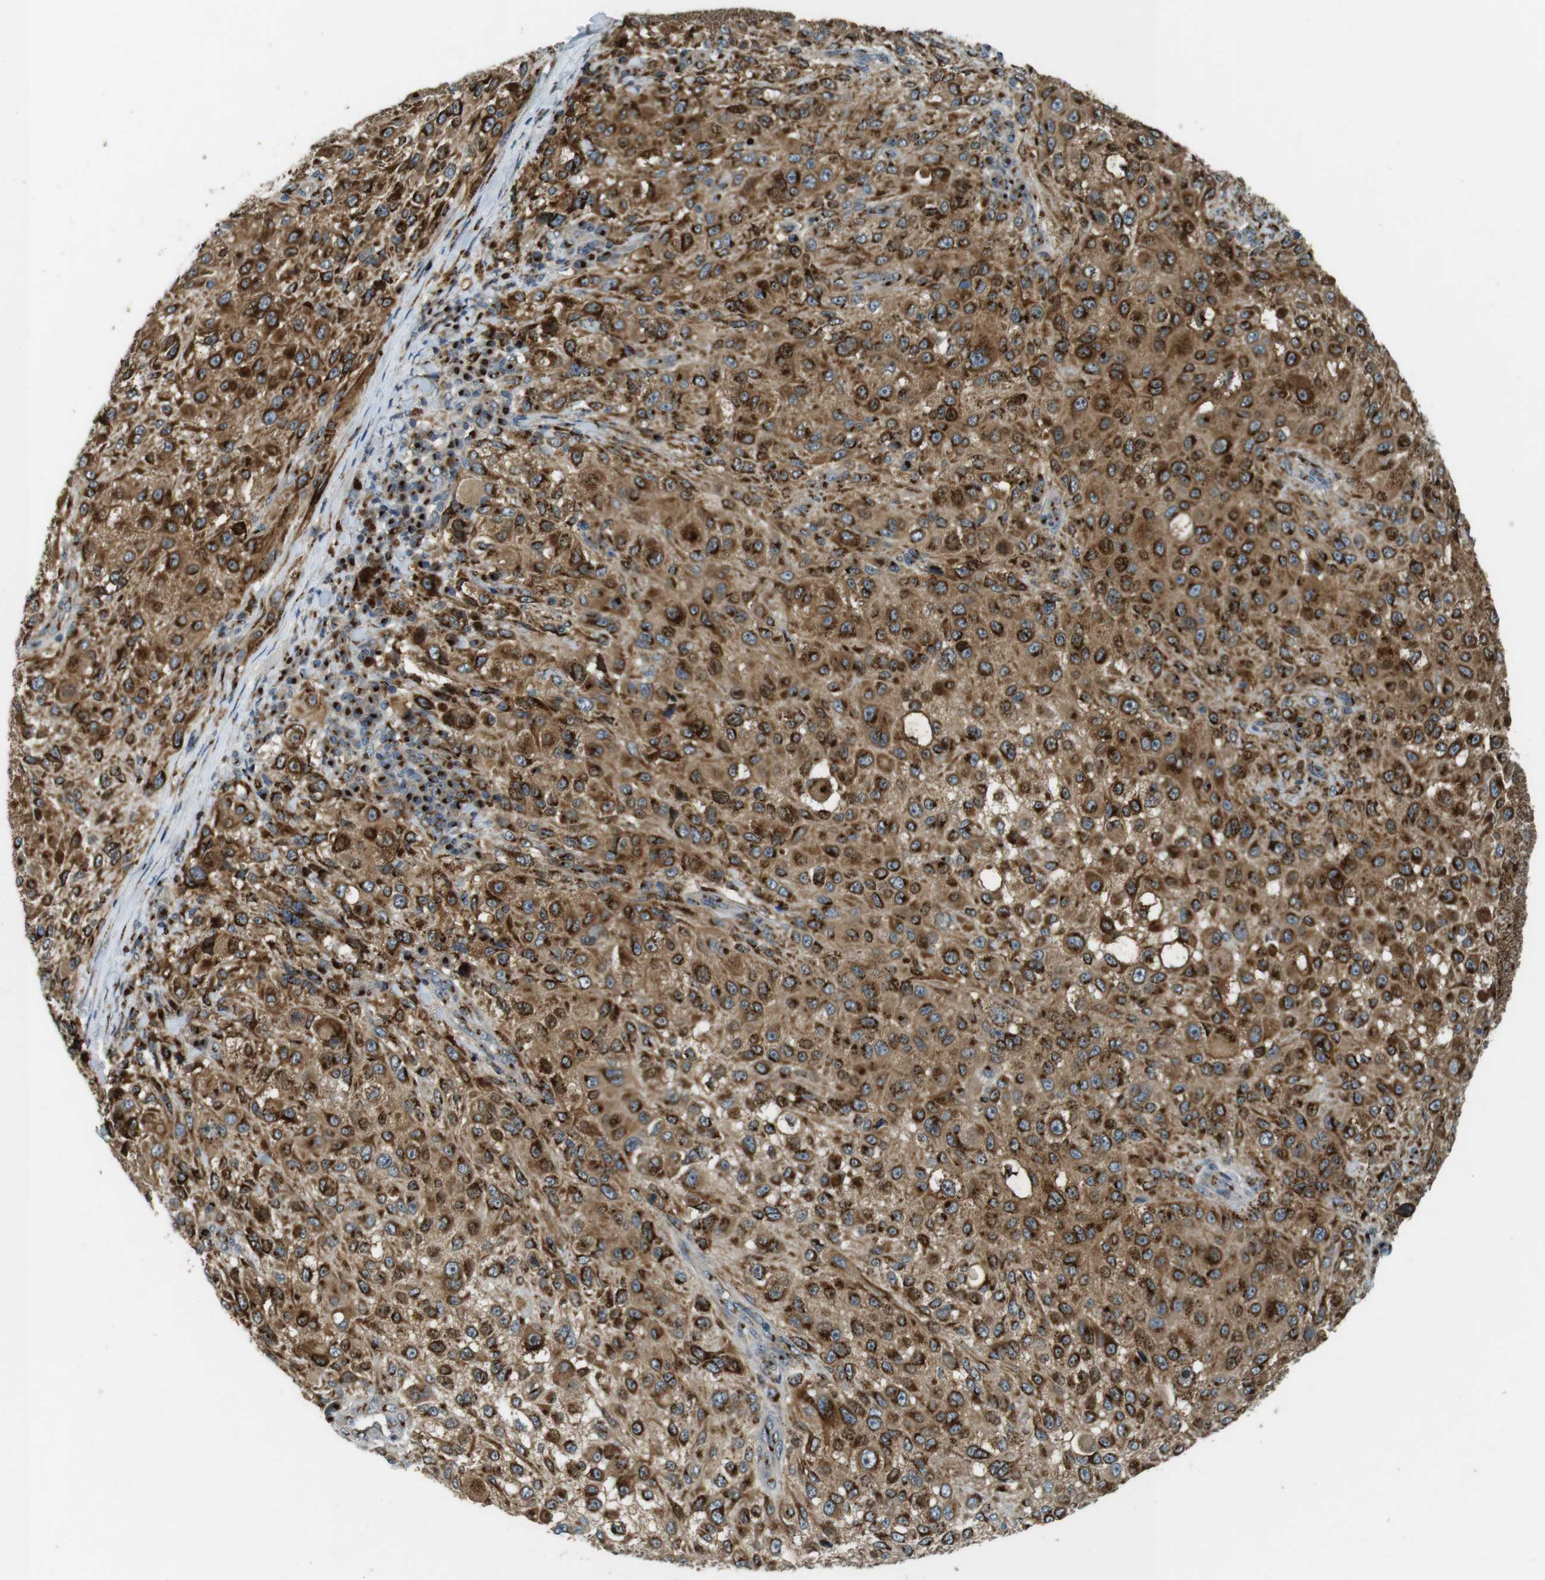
{"staining": {"intensity": "strong", "quantity": ">75%", "location": "cytoplasmic/membranous"}, "tissue": "melanoma", "cell_type": "Tumor cells", "image_type": "cancer", "snomed": [{"axis": "morphology", "description": "Necrosis, NOS"}, {"axis": "morphology", "description": "Malignant melanoma, NOS"}, {"axis": "topography", "description": "Skin"}], "caption": "This image displays IHC staining of human malignant melanoma, with high strong cytoplasmic/membranous expression in about >75% of tumor cells.", "gene": "TMEM115", "patient": {"sex": "female", "age": 87}}